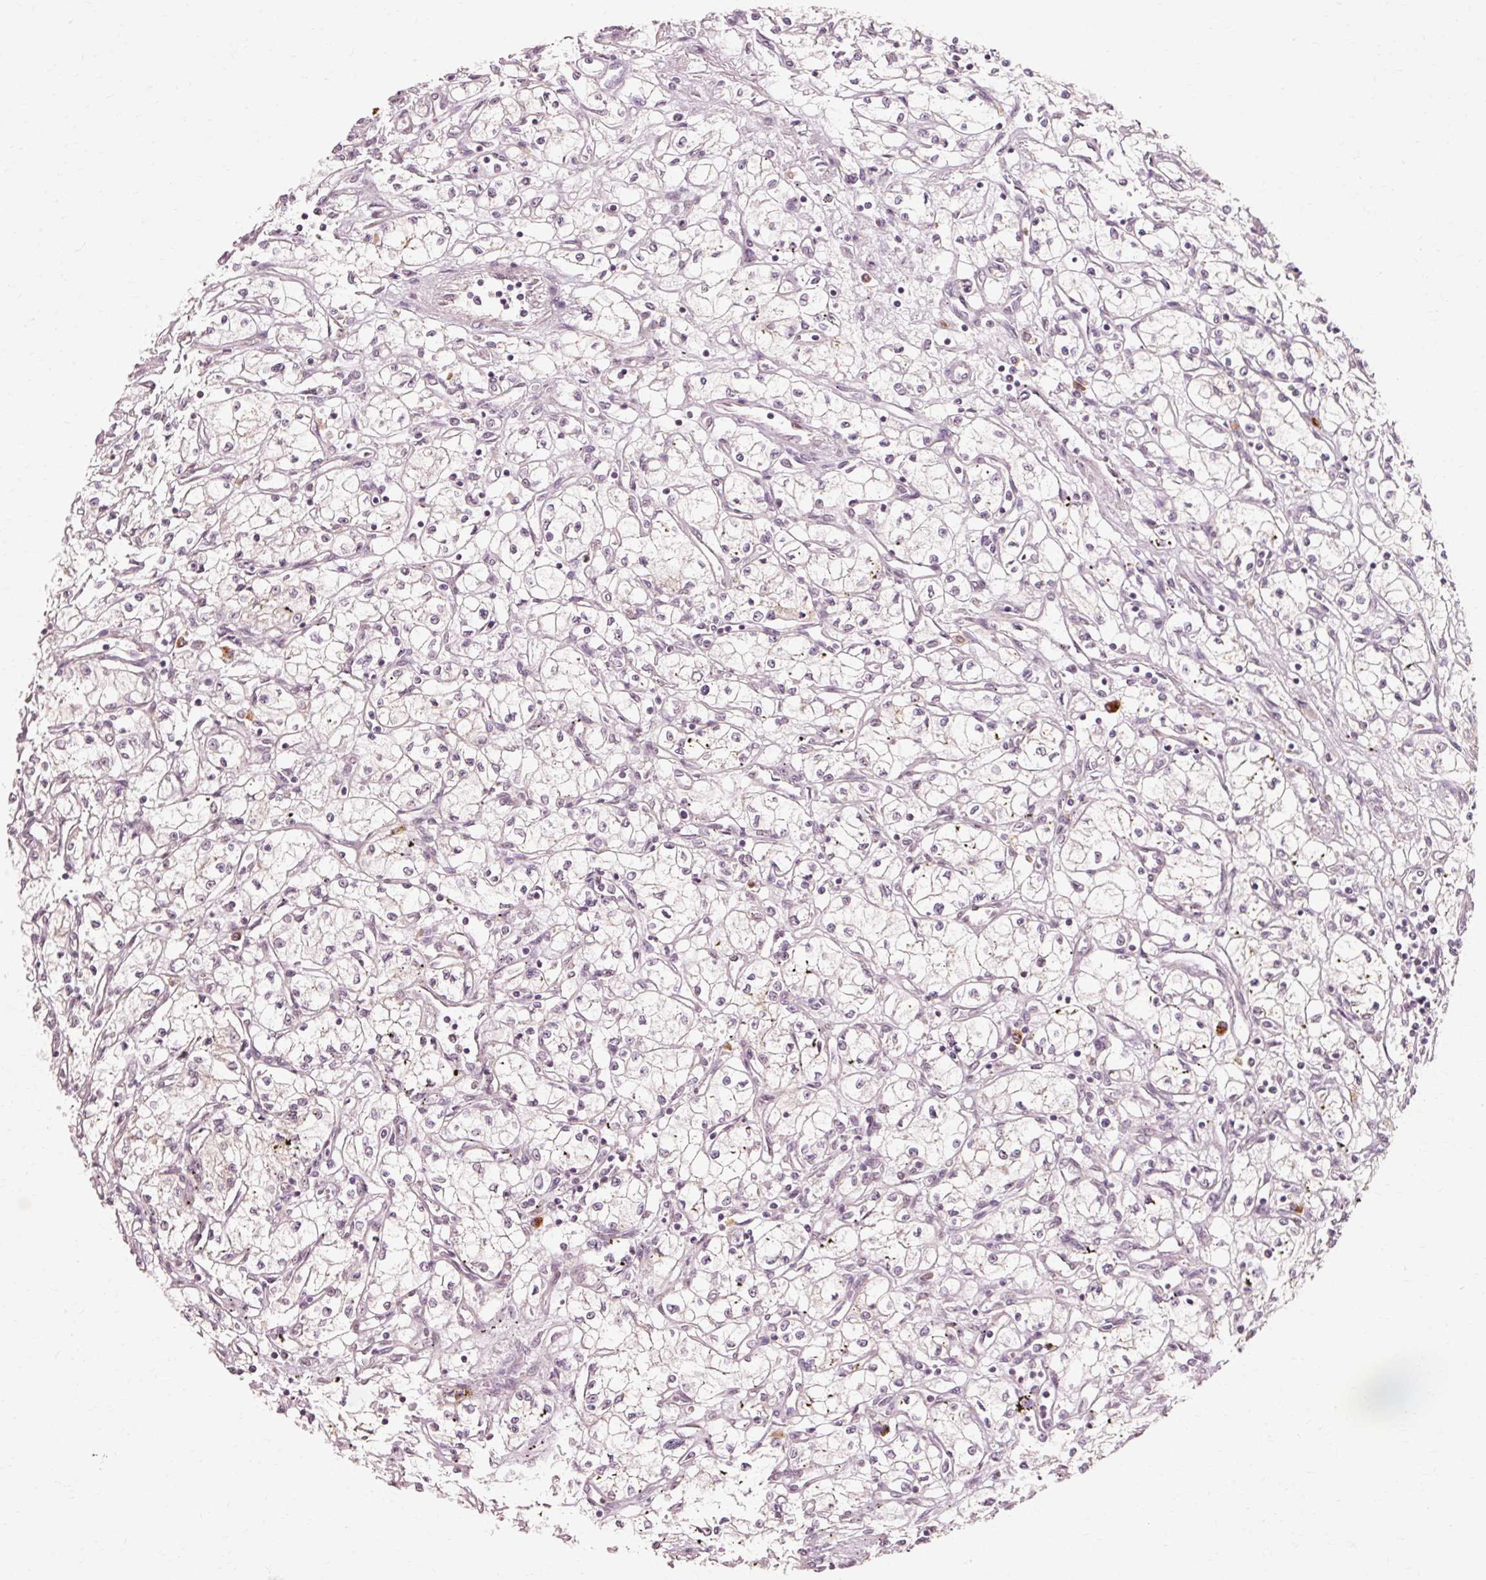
{"staining": {"intensity": "weak", "quantity": "<25%", "location": "cytoplasmic/membranous"}, "tissue": "renal cancer", "cell_type": "Tumor cells", "image_type": "cancer", "snomed": [{"axis": "morphology", "description": "Adenocarcinoma, NOS"}, {"axis": "topography", "description": "Kidney"}], "caption": "Human renal adenocarcinoma stained for a protein using immunohistochemistry (IHC) exhibits no staining in tumor cells.", "gene": "RGPD5", "patient": {"sex": "male", "age": 59}}